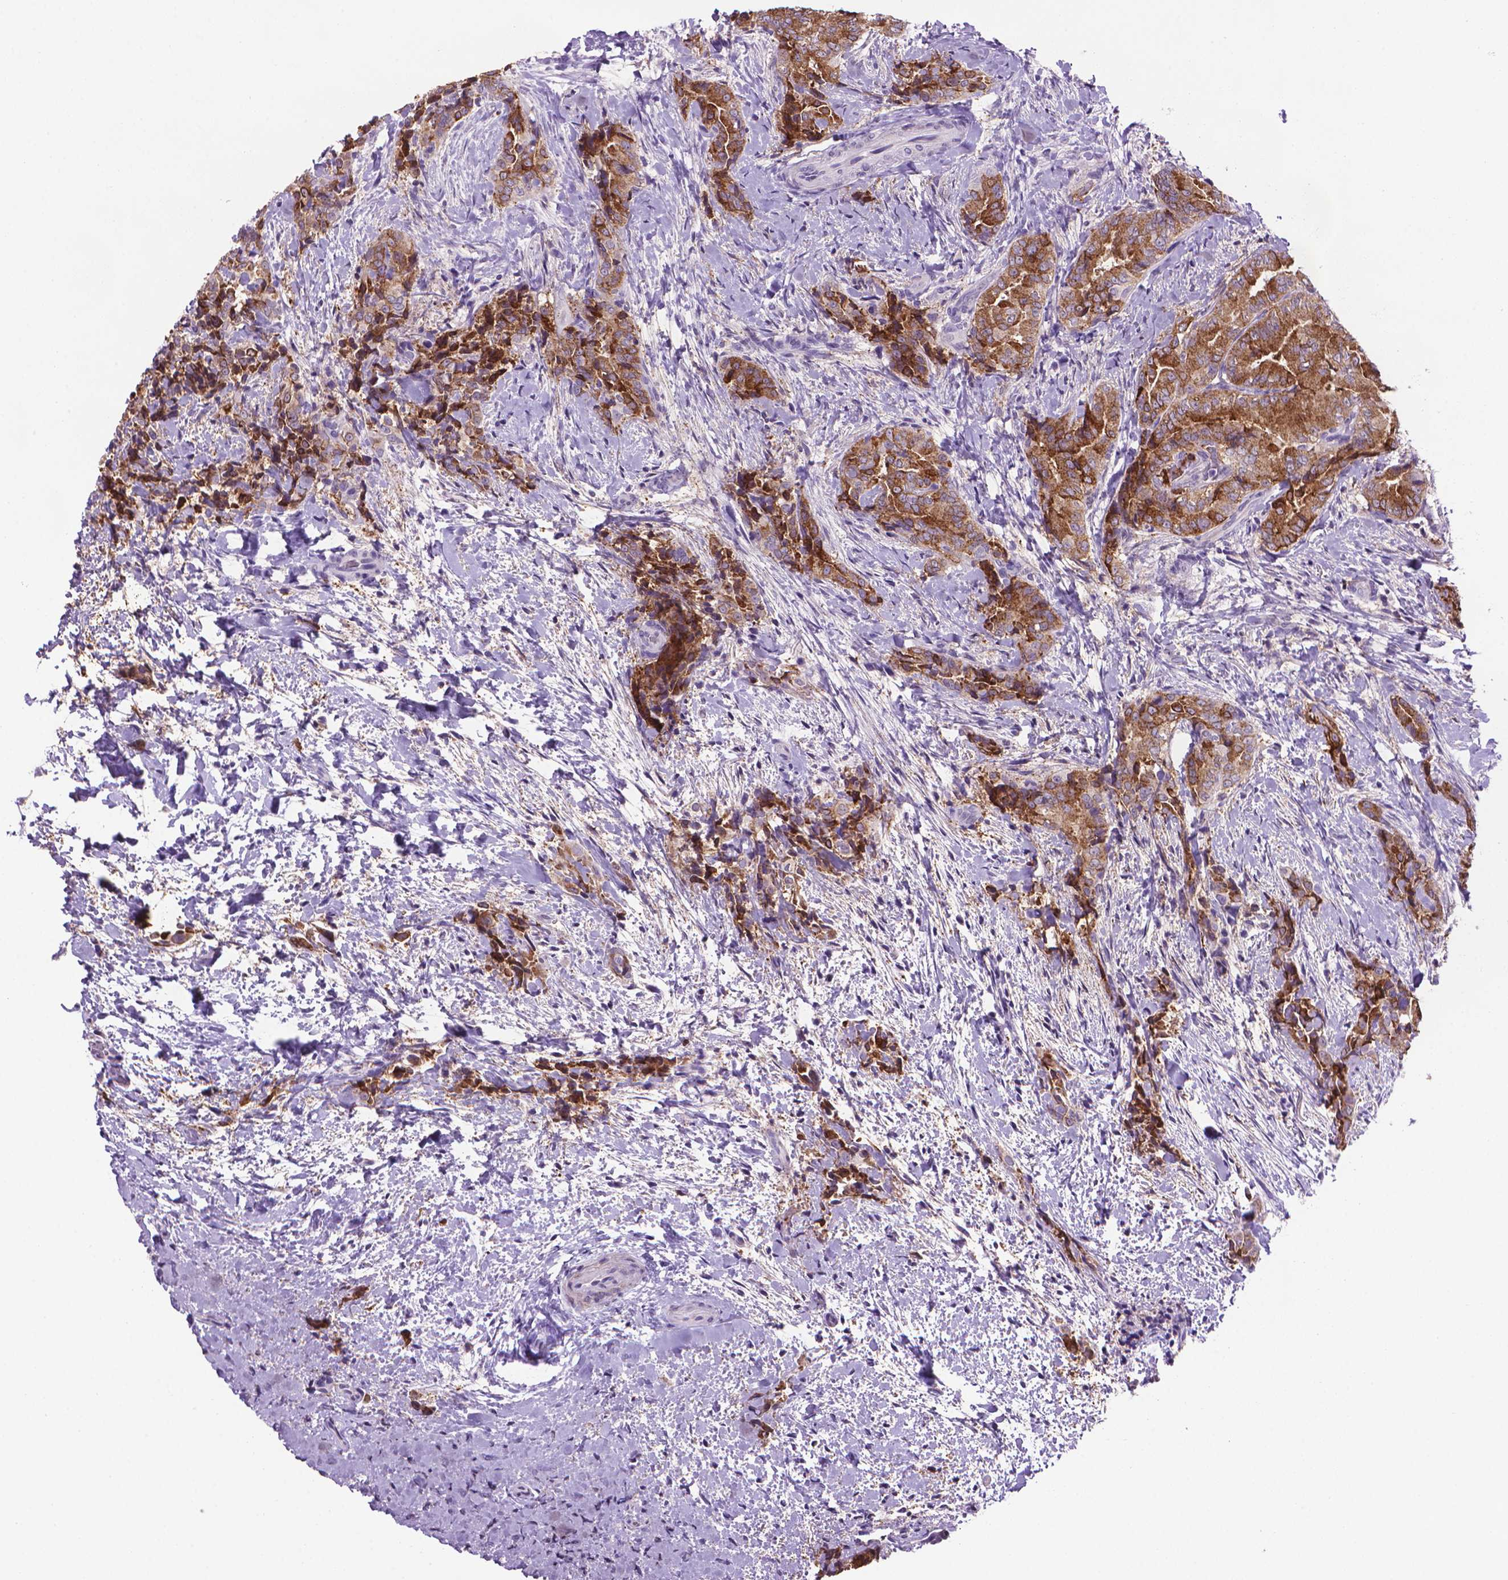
{"staining": {"intensity": "strong", "quantity": ">75%", "location": "cytoplasmic/membranous"}, "tissue": "thyroid cancer", "cell_type": "Tumor cells", "image_type": "cancer", "snomed": [{"axis": "morphology", "description": "Papillary adenocarcinoma, NOS"}, {"axis": "topography", "description": "Thyroid gland"}], "caption": "Human thyroid cancer stained for a protein (brown) exhibits strong cytoplasmic/membranous positive staining in about >75% of tumor cells.", "gene": "MUC1", "patient": {"sex": "male", "age": 61}}